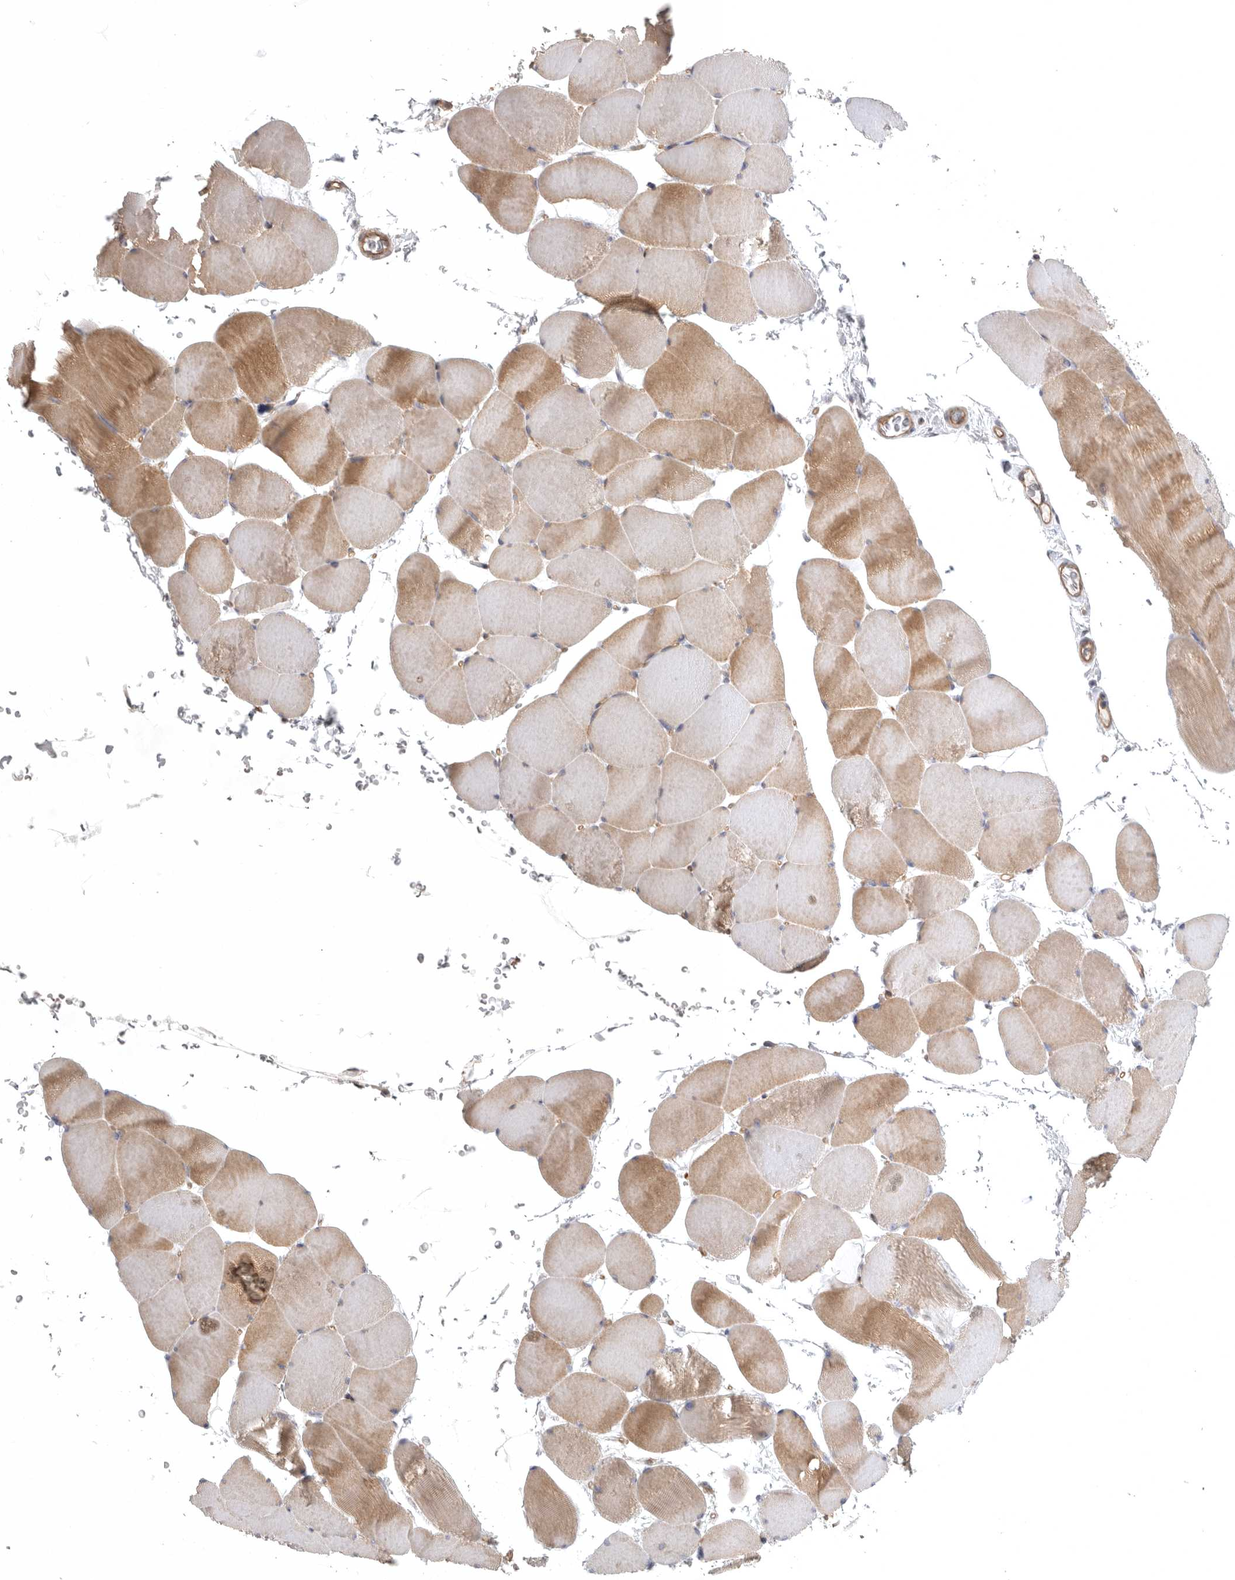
{"staining": {"intensity": "moderate", "quantity": ">75%", "location": "cytoplasmic/membranous"}, "tissue": "skeletal muscle", "cell_type": "Myocytes", "image_type": "normal", "snomed": [{"axis": "morphology", "description": "Normal tissue, NOS"}, {"axis": "topography", "description": "Skeletal muscle"}], "caption": "A brown stain labels moderate cytoplasmic/membranous expression of a protein in myocytes of benign skeletal muscle.", "gene": "LONRF1", "patient": {"sex": "male", "age": 62}}